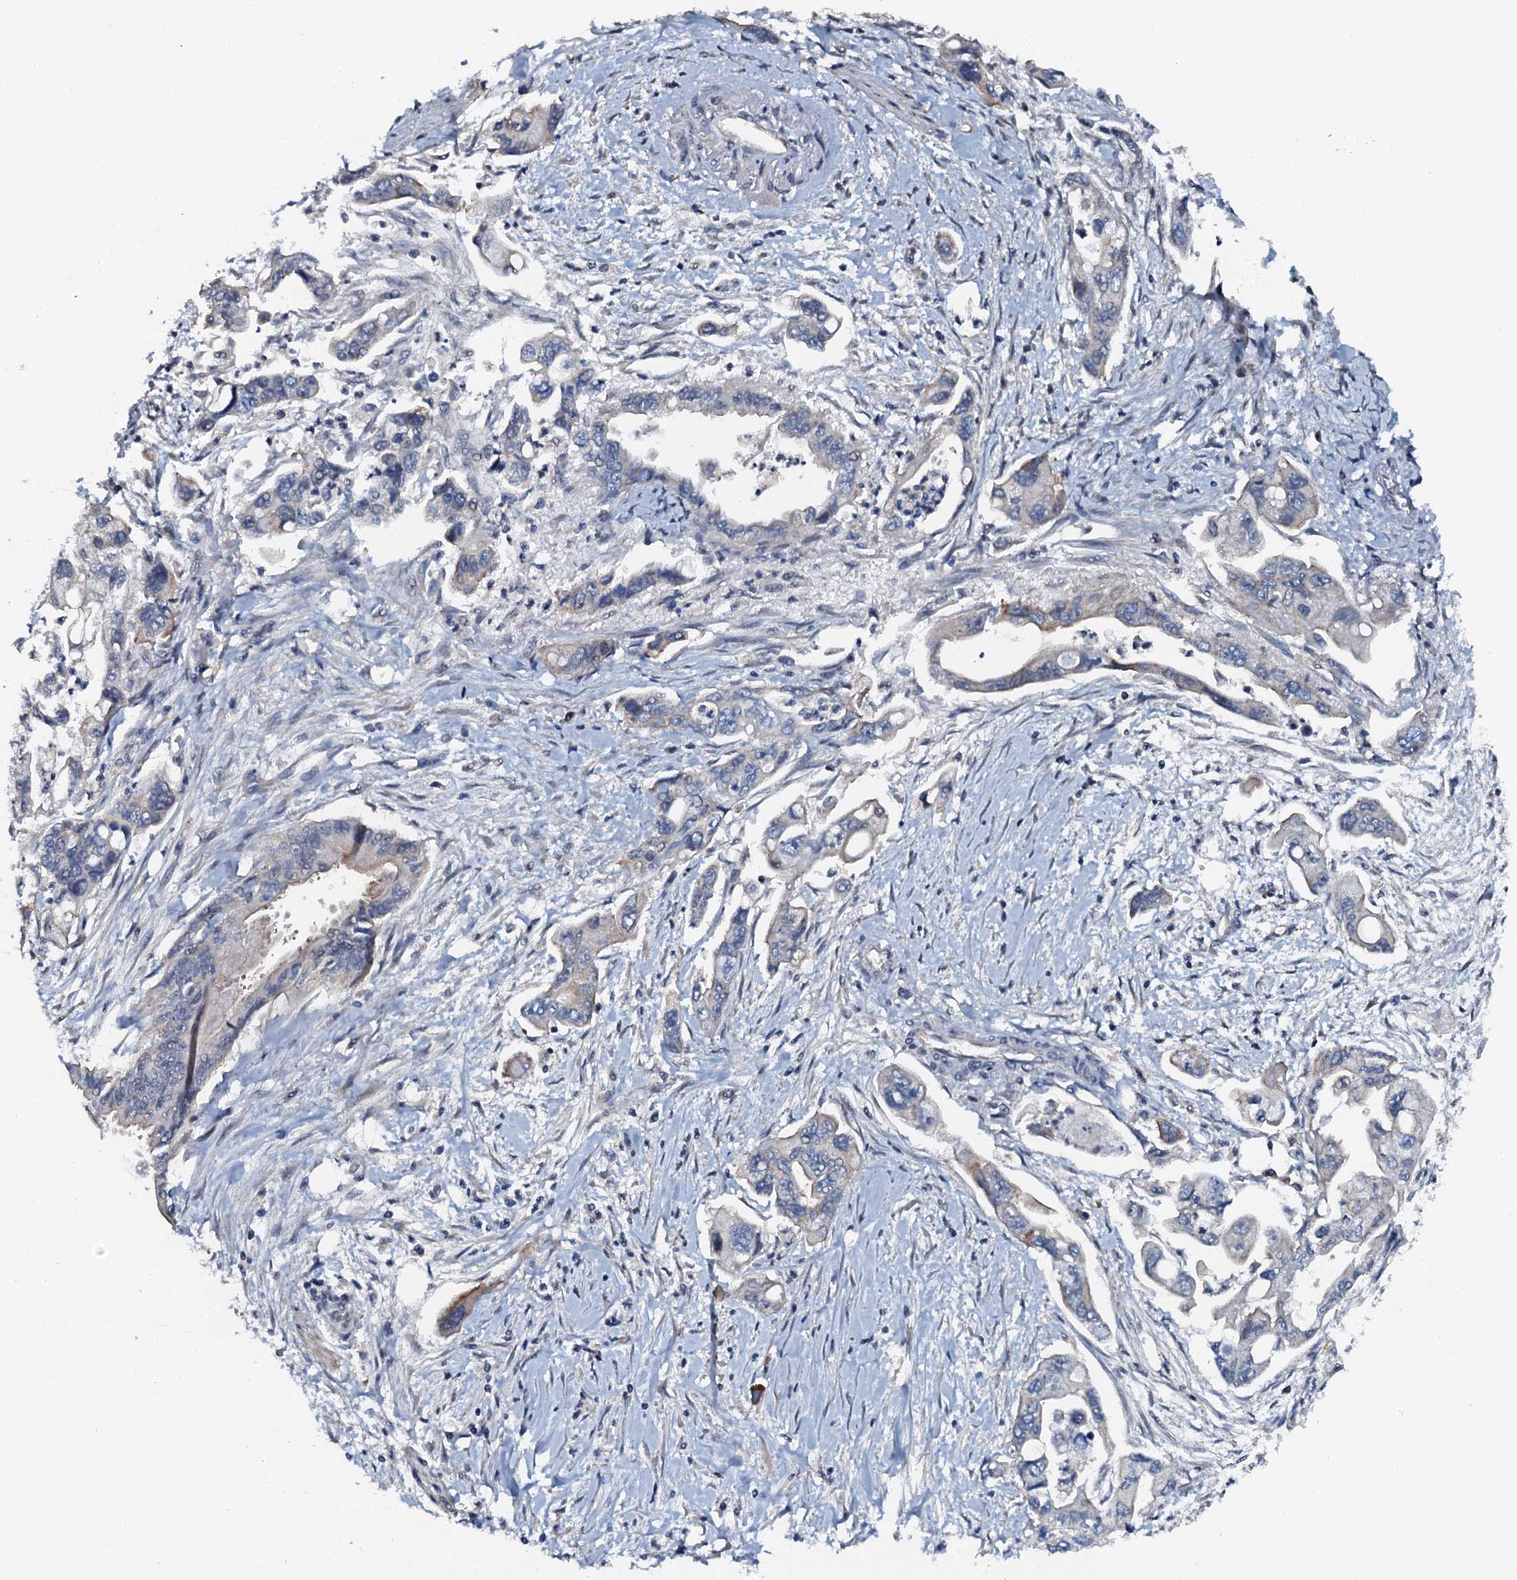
{"staining": {"intensity": "negative", "quantity": "none", "location": "none"}, "tissue": "pancreatic cancer", "cell_type": "Tumor cells", "image_type": "cancer", "snomed": [{"axis": "morphology", "description": "Adenocarcinoma, NOS"}, {"axis": "topography", "description": "Pancreas"}], "caption": "The micrograph displays no staining of tumor cells in pancreatic adenocarcinoma. The staining was performed using DAB to visualize the protein expression in brown, while the nuclei were stained in blue with hematoxylin (Magnification: 20x).", "gene": "FLYWCH1", "patient": {"sex": "male", "age": 70}}